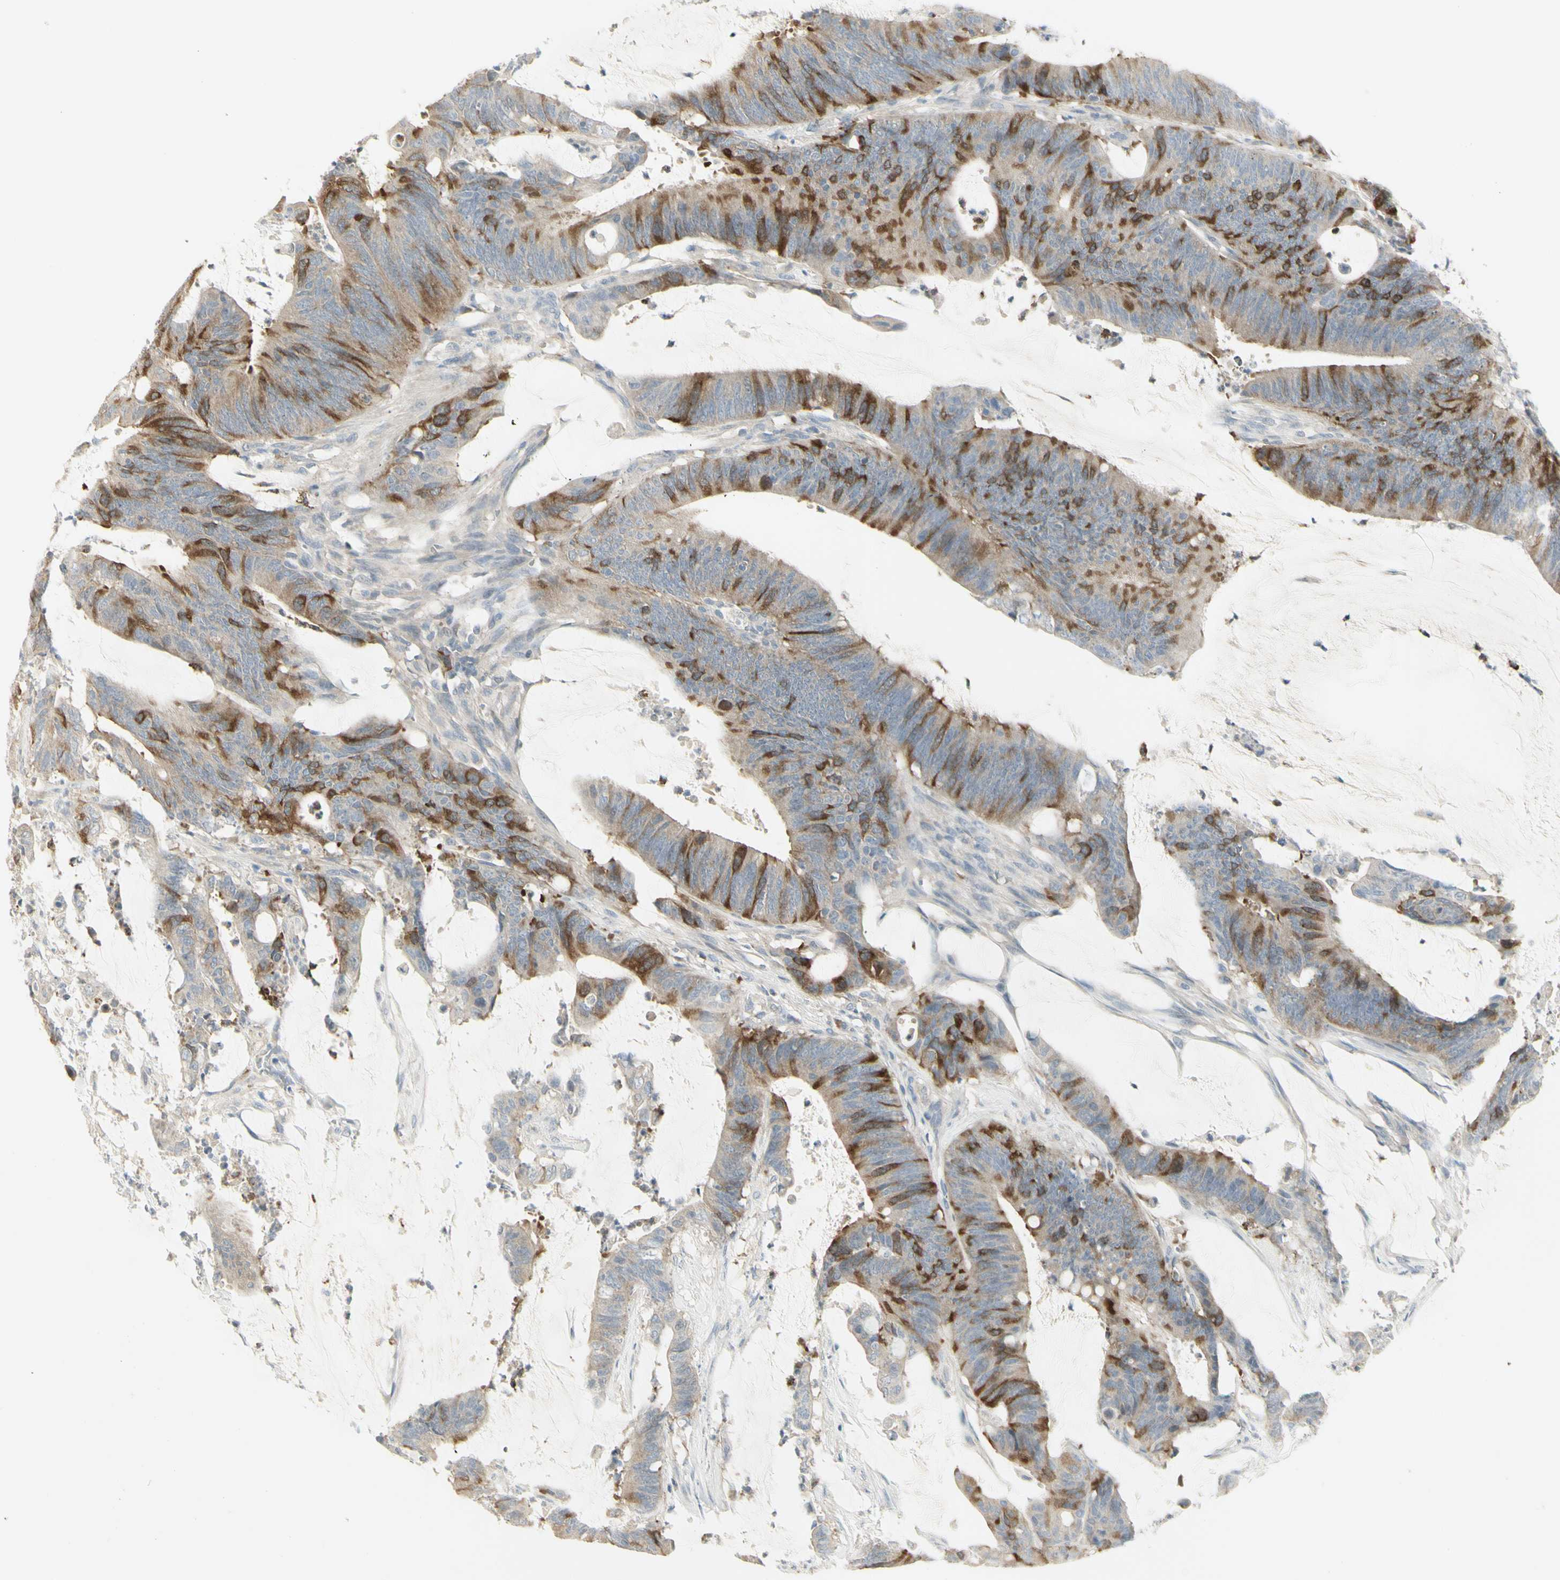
{"staining": {"intensity": "strong", "quantity": "25%-75%", "location": "cytoplasmic/membranous"}, "tissue": "colorectal cancer", "cell_type": "Tumor cells", "image_type": "cancer", "snomed": [{"axis": "morphology", "description": "Adenocarcinoma, NOS"}, {"axis": "topography", "description": "Rectum"}], "caption": "Colorectal cancer (adenocarcinoma) stained with DAB IHC displays high levels of strong cytoplasmic/membranous staining in about 25%-75% of tumor cells. The protein is stained brown, and the nuclei are stained in blue (DAB IHC with brightfield microscopy, high magnification).", "gene": "CCNB2", "patient": {"sex": "female", "age": 66}}